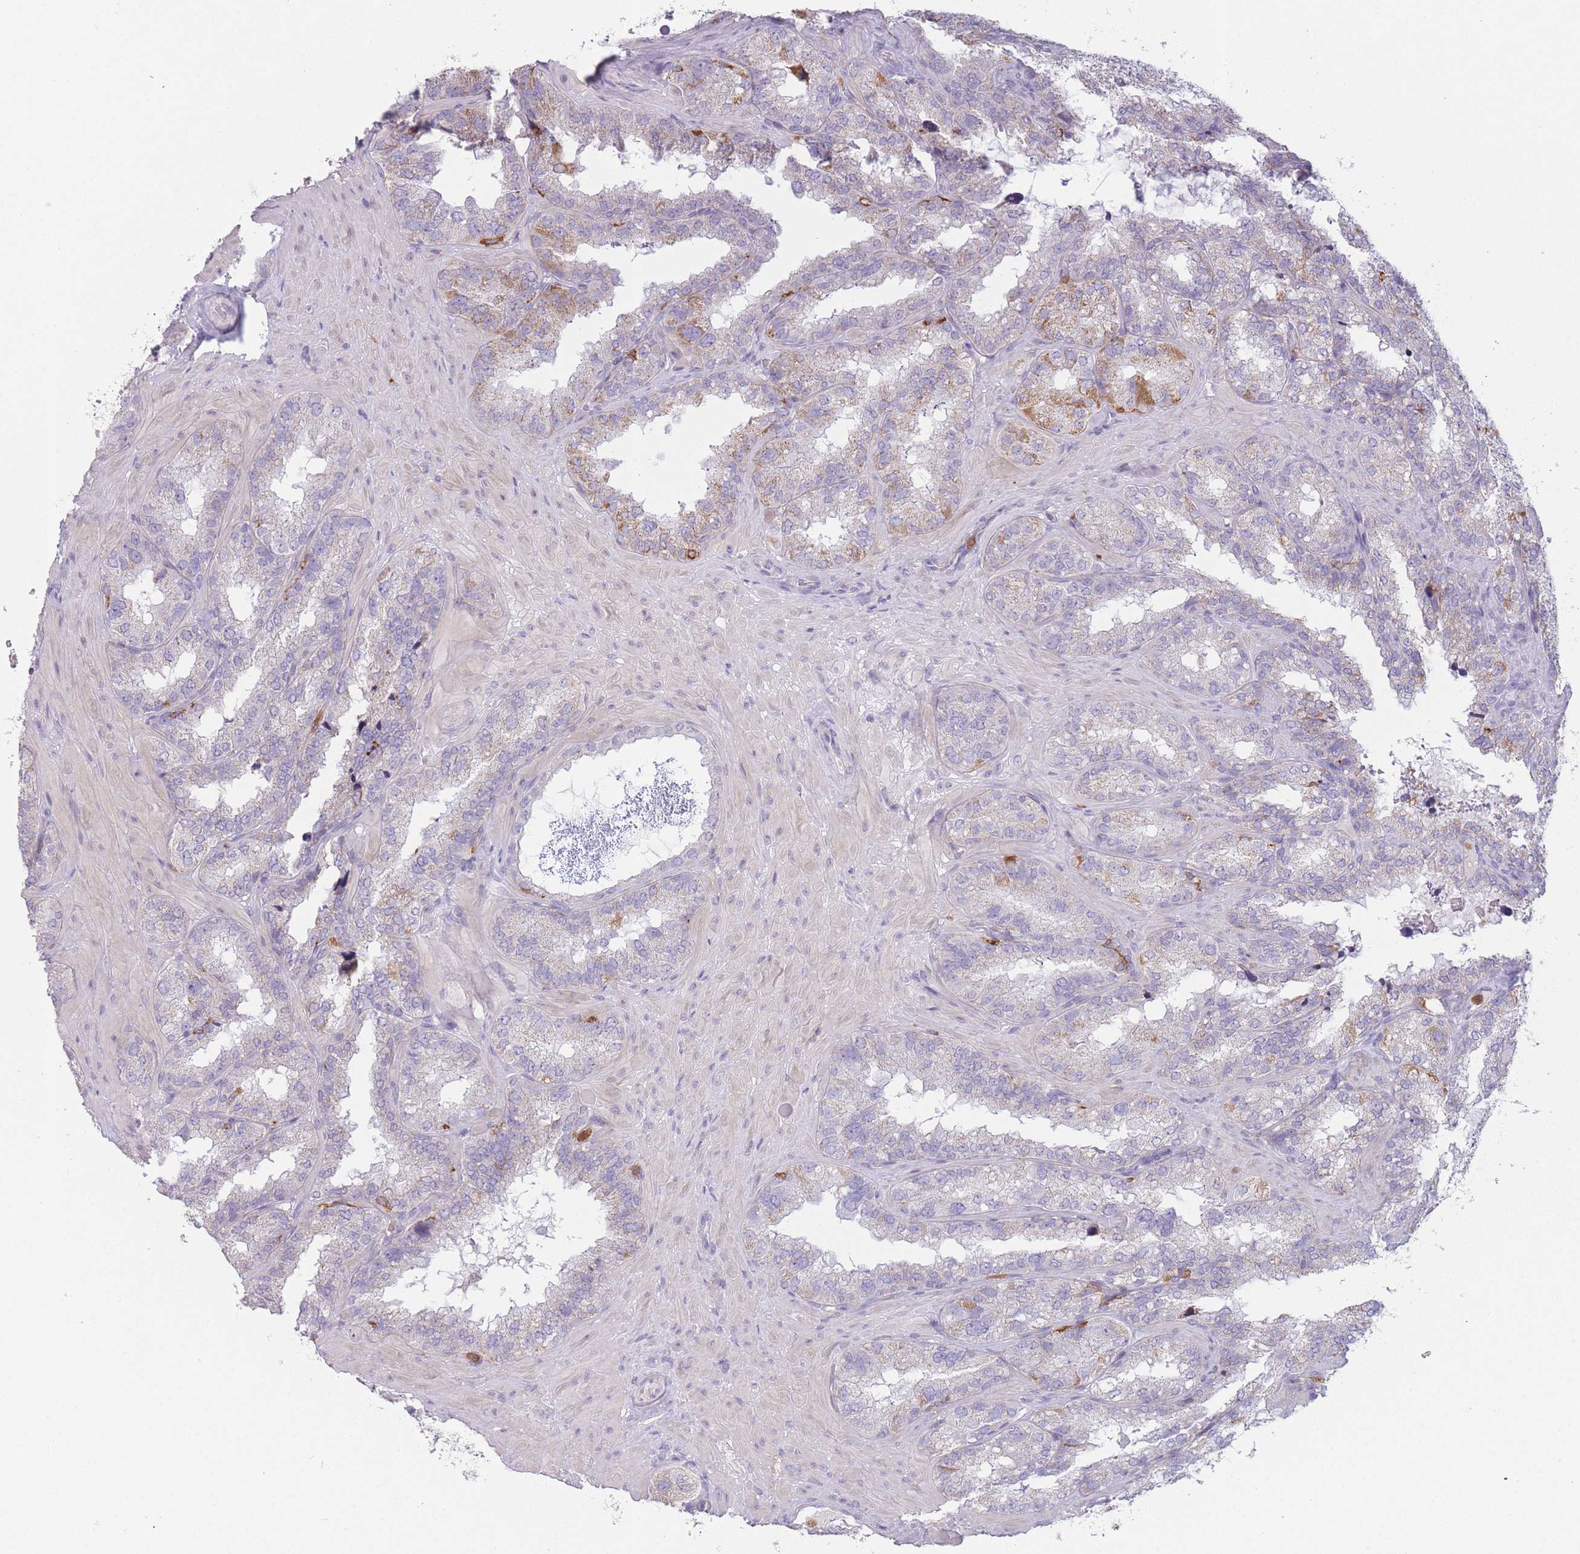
{"staining": {"intensity": "moderate", "quantity": "<25%", "location": "cytoplasmic/membranous"}, "tissue": "seminal vesicle", "cell_type": "Glandular cells", "image_type": "normal", "snomed": [{"axis": "morphology", "description": "Normal tissue, NOS"}, {"axis": "topography", "description": "Seminal veicle"}], "caption": "High-power microscopy captured an IHC histopathology image of benign seminal vesicle, revealing moderate cytoplasmic/membranous expression in approximately <25% of glandular cells. (Brightfield microscopy of DAB IHC at high magnification).", "gene": "PRAM1", "patient": {"sex": "male", "age": 58}}